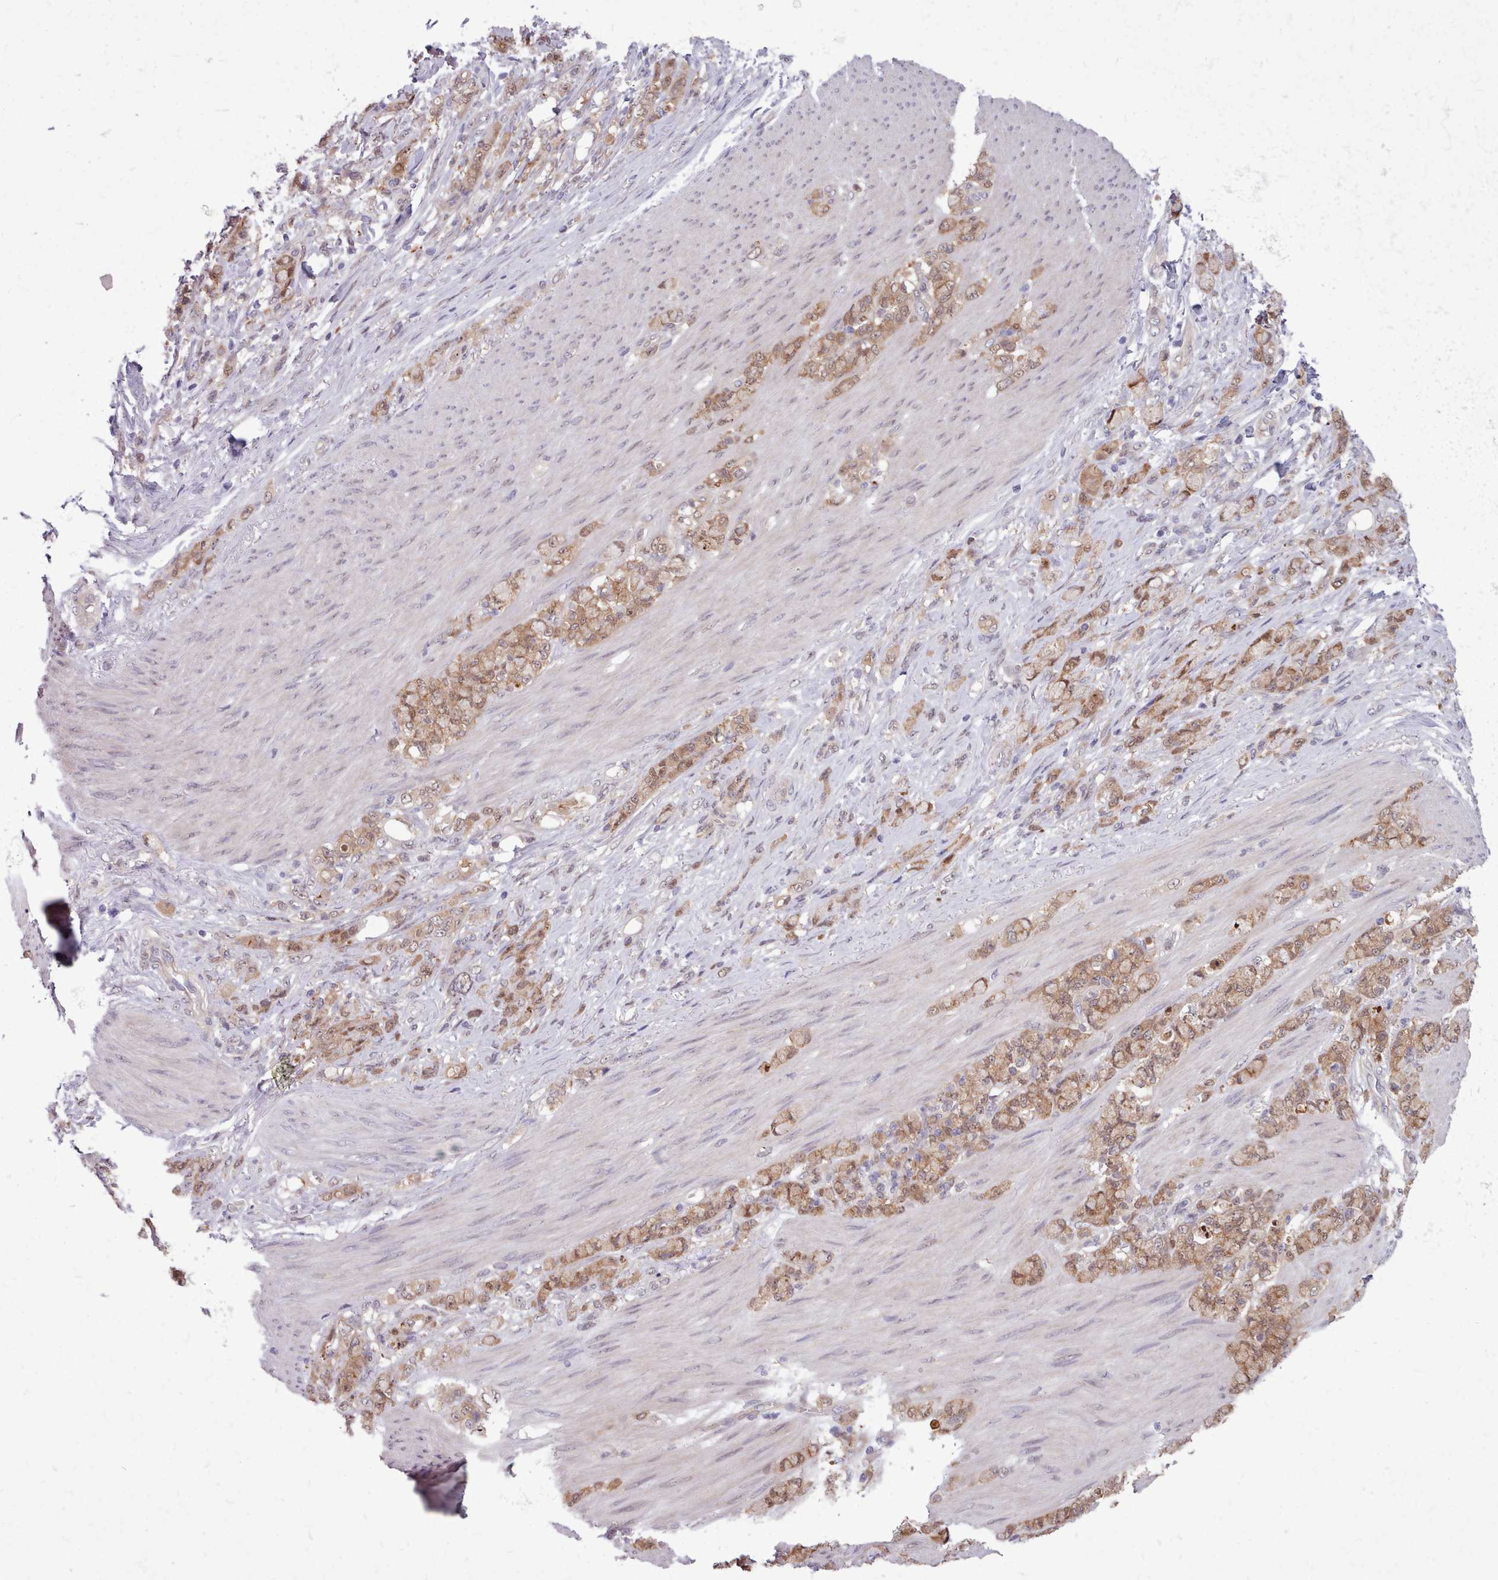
{"staining": {"intensity": "moderate", "quantity": ">75%", "location": "cytoplasmic/membranous,nuclear"}, "tissue": "stomach cancer", "cell_type": "Tumor cells", "image_type": "cancer", "snomed": [{"axis": "morphology", "description": "Normal tissue, NOS"}, {"axis": "morphology", "description": "Adenocarcinoma, NOS"}, {"axis": "topography", "description": "Stomach"}], "caption": "Stomach adenocarcinoma was stained to show a protein in brown. There is medium levels of moderate cytoplasmic/membranous and nuclear expression in about >75% of tumor cells. The staining is performed using DAB (3,3'-diaminobenzidine) brown chromogen to label protein expression. The nuclei are counter-stained blue using hematoxylin.", "gene": "AHCY", "patient": {"sex": "female", "age": 79}}